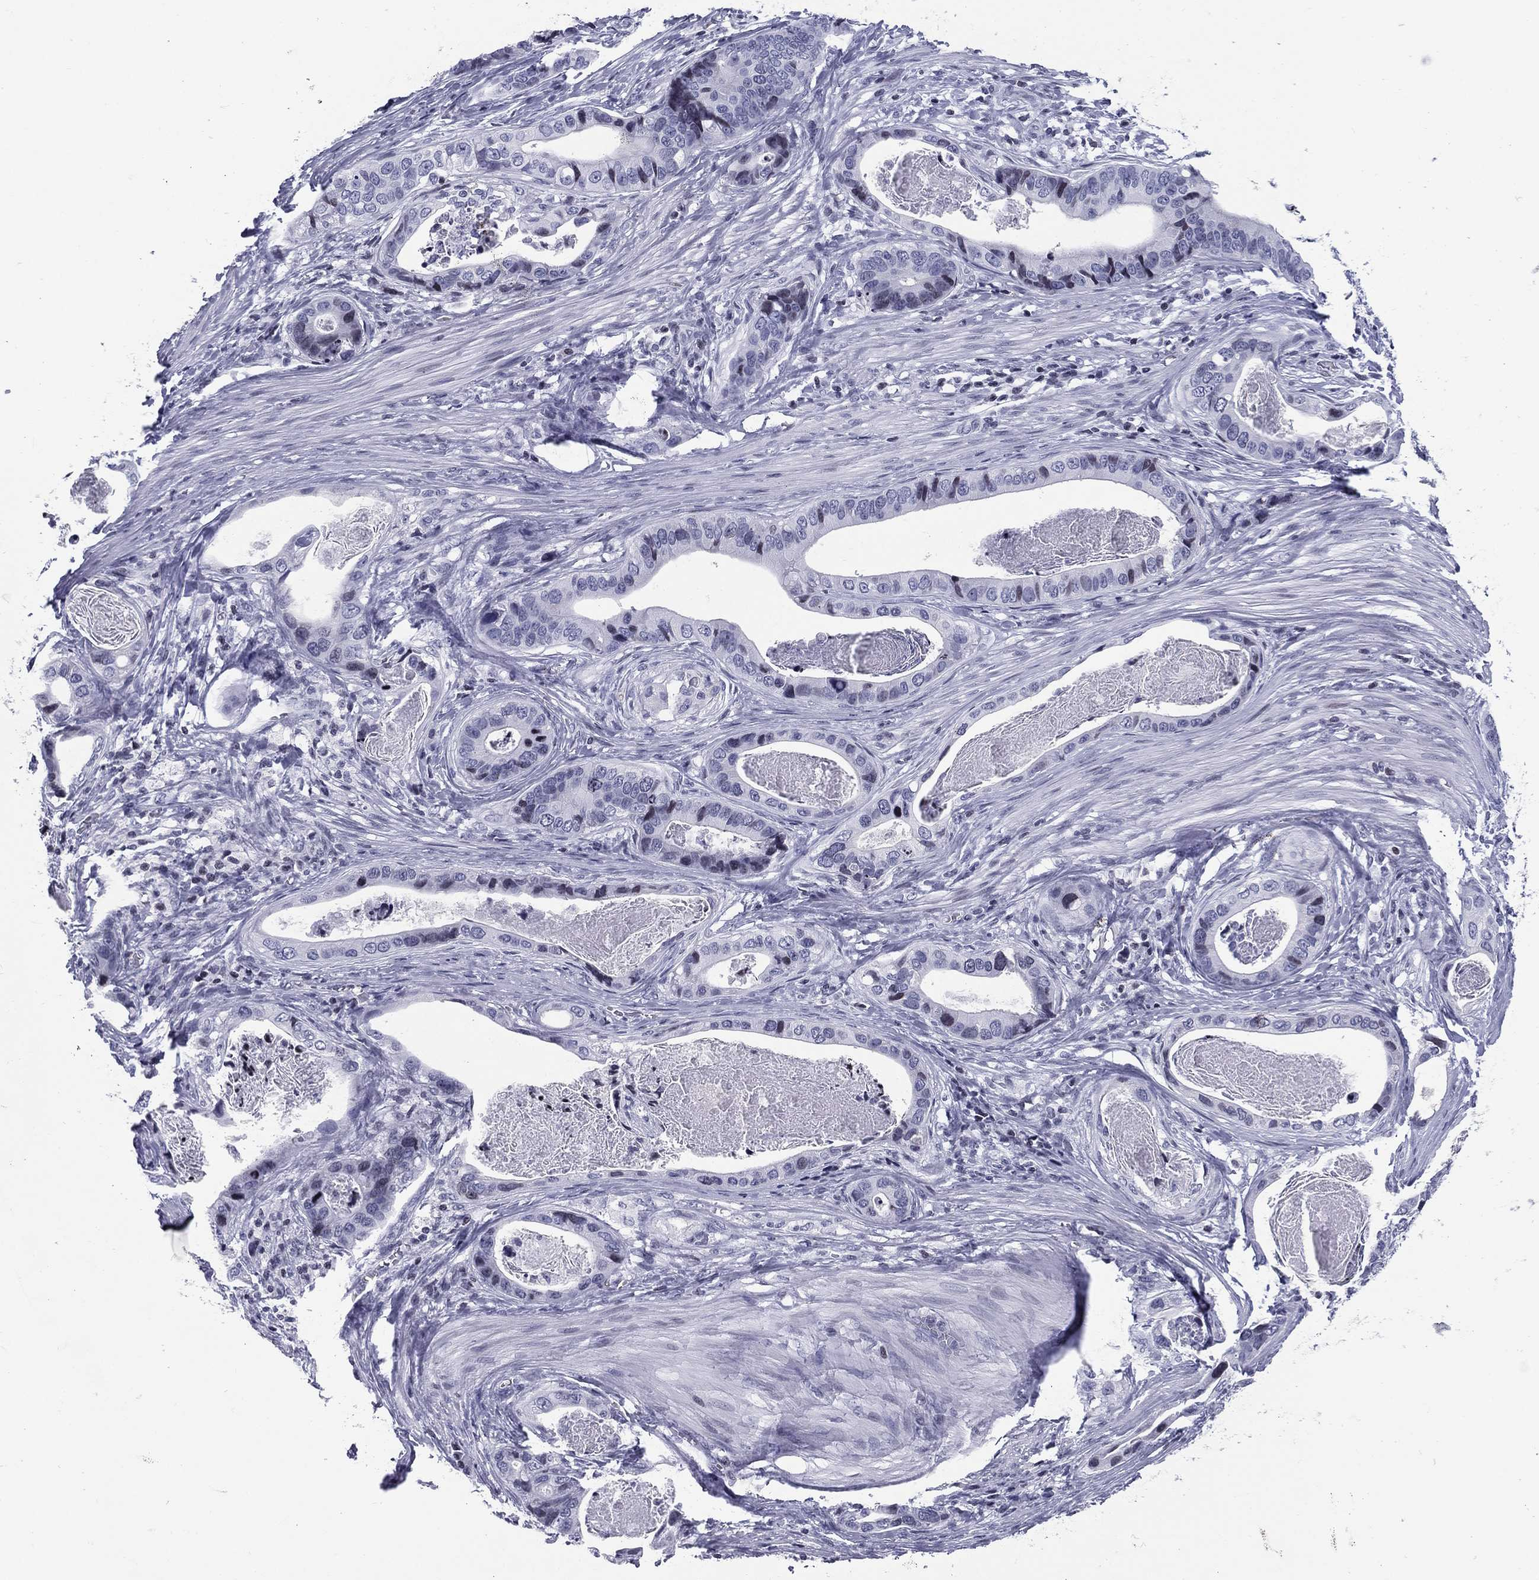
{"staining": {"intensity": "negative", "quantity": "none", "location": "none"}, "tissue": "stomach cancer", "cell_type": "Tumor cells", "image_type": "cancer", "snomed": [{"axis": "morphology", "description": "Adenocarcinoma, NOS"}, {"axis": "topography", "description": "Stomach"}], "caption": "A high-resolution histopathology image shows immunohistochemistry (IHC) staining of stomach cancer, which reveals no significant expression in tumor cells. The staining was performed using DAB (3,3'-diaminobenzidine) to visualize the protein expression in brown, while the nuclei were stained in blue with hematoxylin (Magnification: 20x).", "gene": "CCDC144A", "patient": {"sex": "male", "age": 84}}